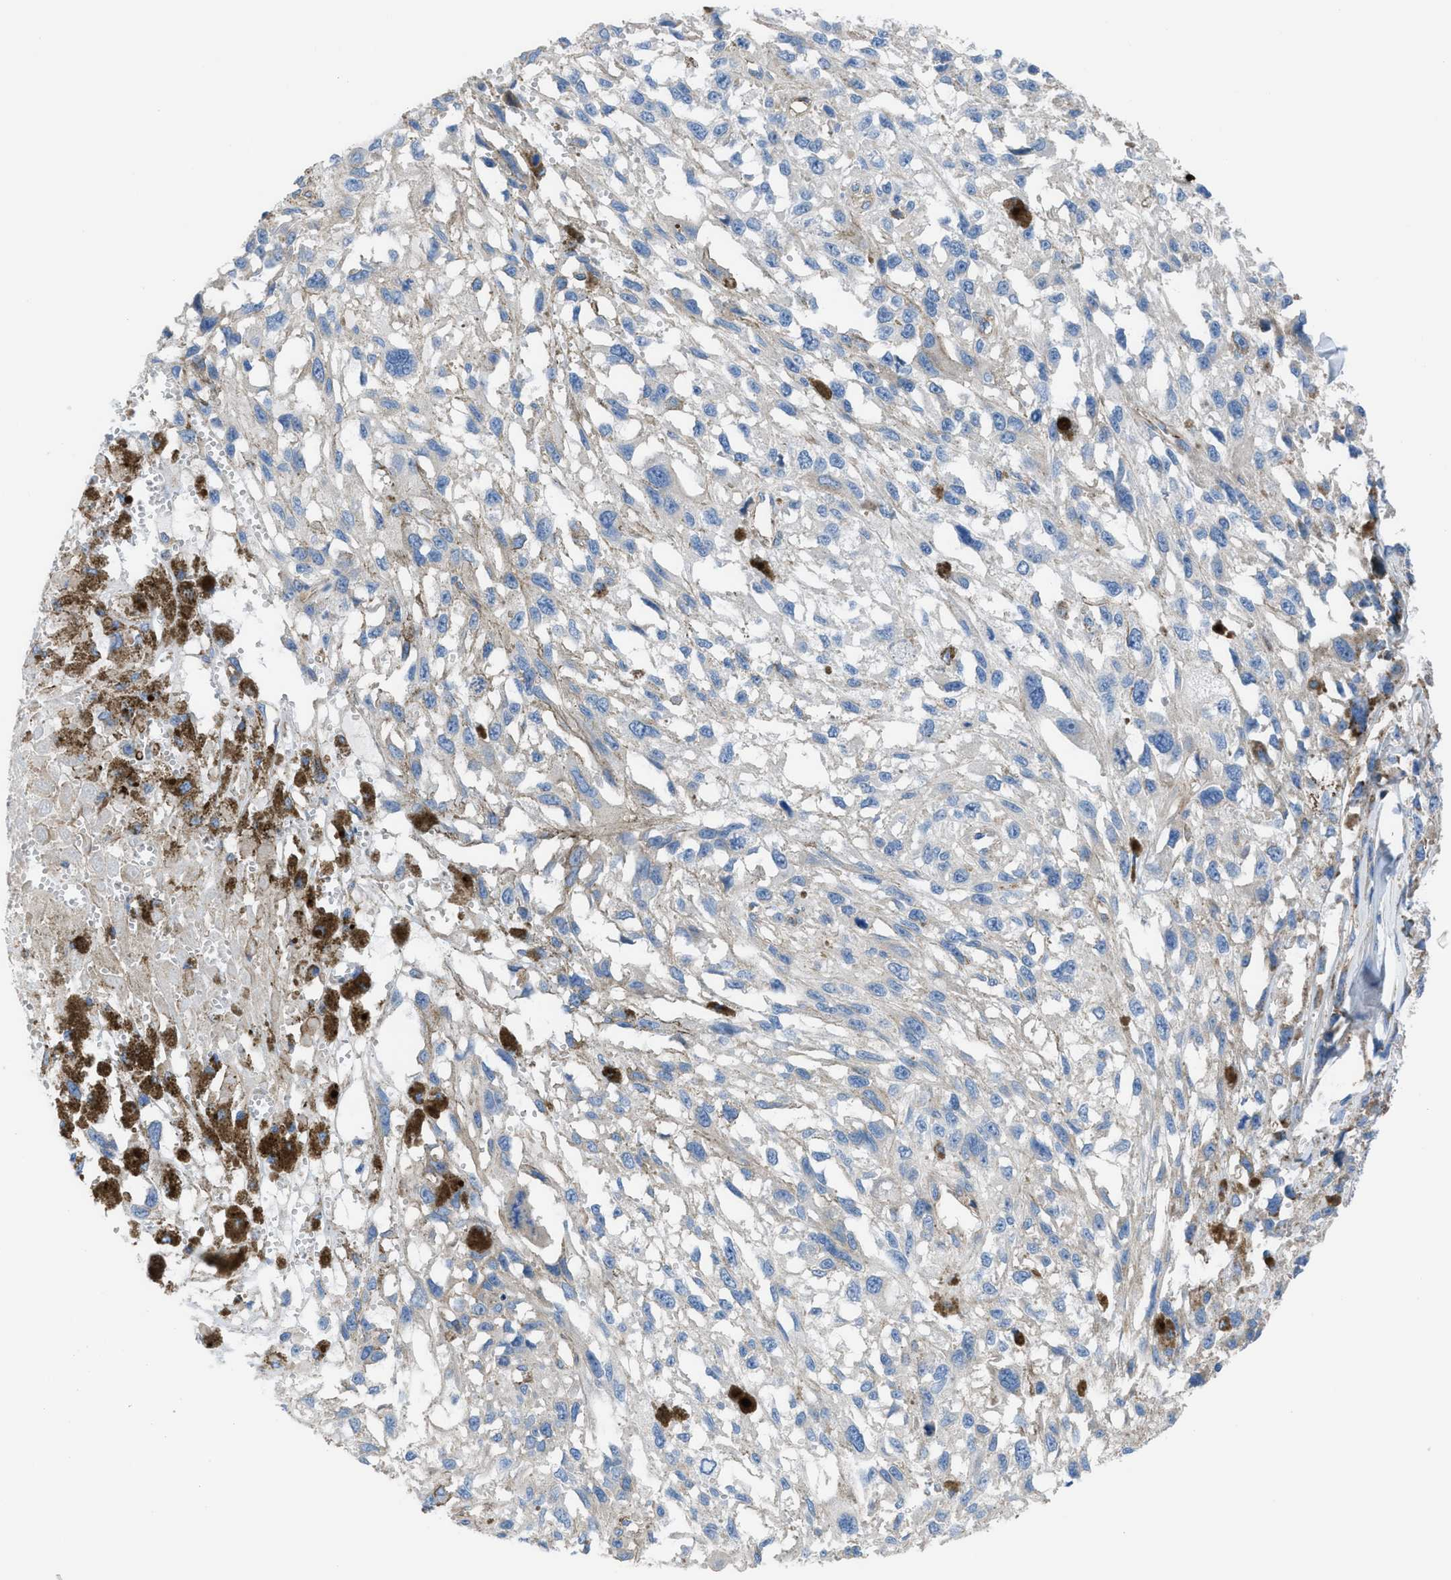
{"staining": {"intensity": "negative", "quantity": "none", "location": "none"}, "tissue": "melanoma", "cell_type": "Tumor cells", "image_type": "cancer", "snomed": [{"axis": "morphology", "description": "Malignant melanoma, Metastatic site"}, {"axis": "topography", "description": "Lymph node"}], "caption": "A histopathology image of melanoma stained for a protein demonstrates no brown staining in tumor cells.", "gene": "KCNH7", "patient": {"sex": "male", "age": 59}}